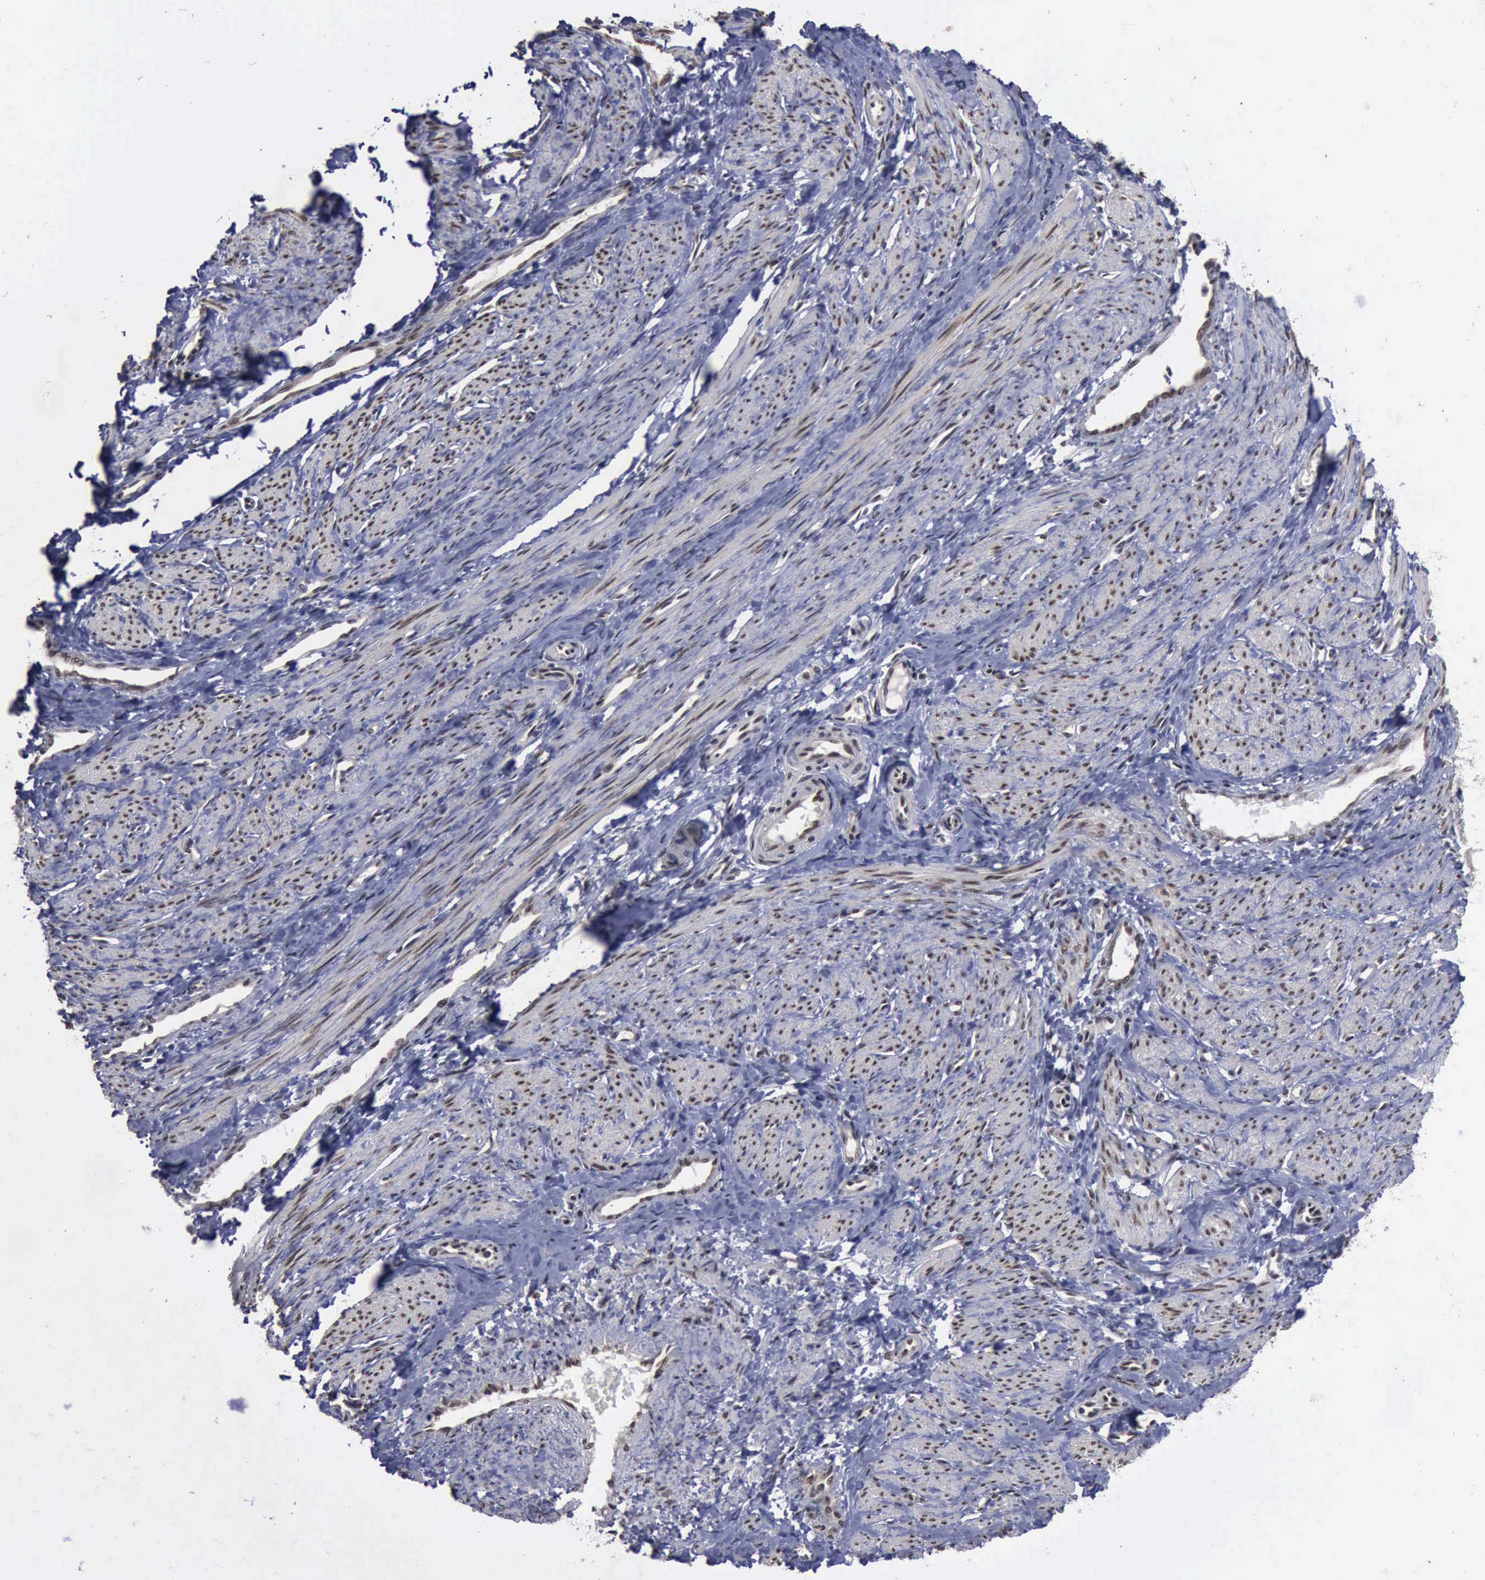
{"staining": {"intensity": "moderate", "quantity": ">75%", "location": "nuclear"}, "tissue": "smooth muscle", "cell_type": "Smooth muscle cells", "image_type": "normal", "snomed": [{"axis": "morphology", "description": "Normal tissue, NOS"}, {"axis": "topography", "description": "Smooth muscle"}, {"axis": "topography", "description": "Uterus"}], "caption": "Moderate nuclear staining for a protein is identified in approximately >75% of smooth muscle cells of unremarkable smooth muscle using IHC.", "gene": "RTCB", "patient": {"sex": "female", "age": 39}}